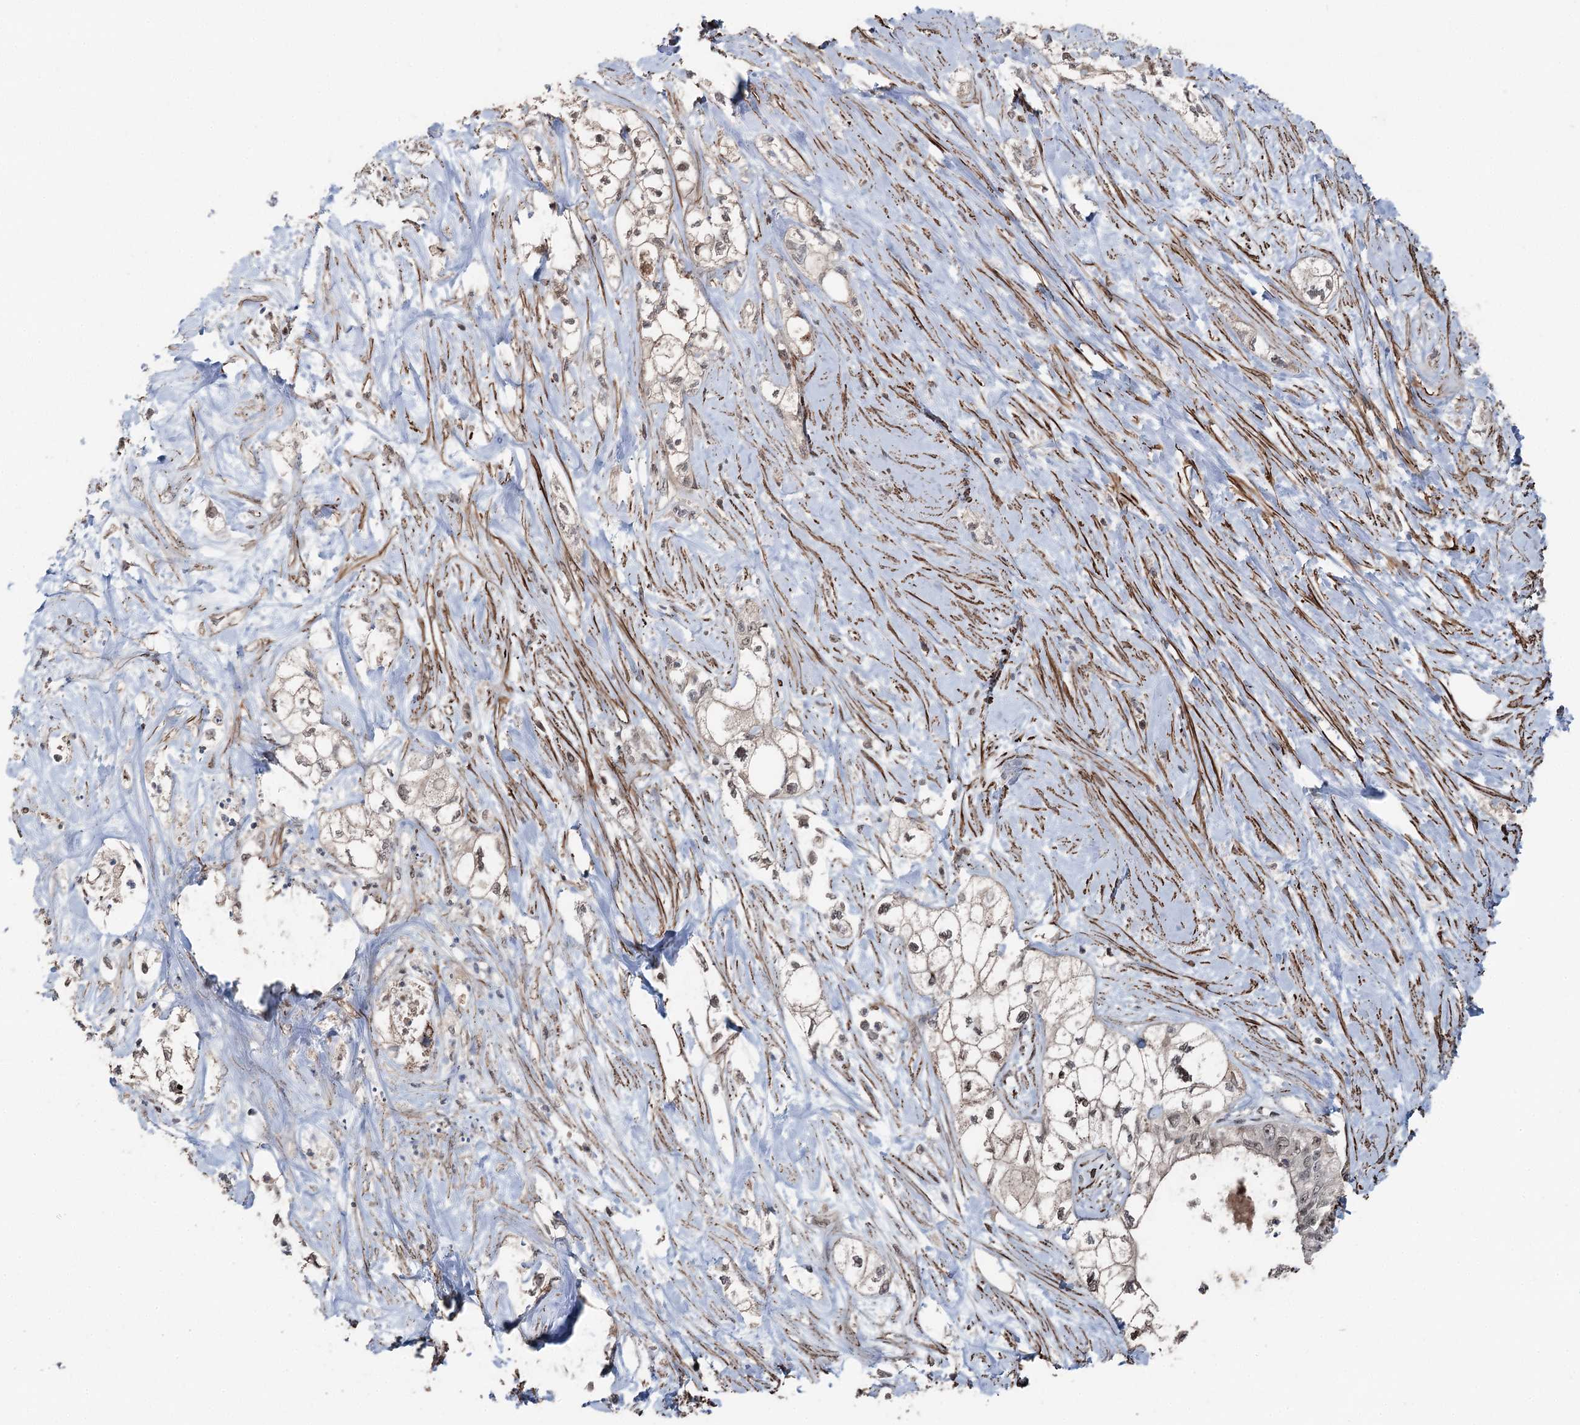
{"staining": {"intensity": "moderate", "quantity": "<25%", "location": "cytoplasmic/membranous,nuclear"}, "tissue": "pancreatic cancer", "cell_type": "Tumor cells", "image_type": "cancer", "snomed": [{"axis": "morphology", "description": "Adenocarcinoma, NOS"}, {"axis": "topography", "description": "Pancreas"}], "caption": "Tumor cells display low levels of moderate cytoplasmic/membranous and nuclear staining in about <25% of cells in pancreatic cancer. The staining was performed using DAB, with brown indicating positive protein expression. Nuclei are stained blue with hematoxylin.", "gene": "CCDC82", "patient": {"sex": "male", "age": 70}}